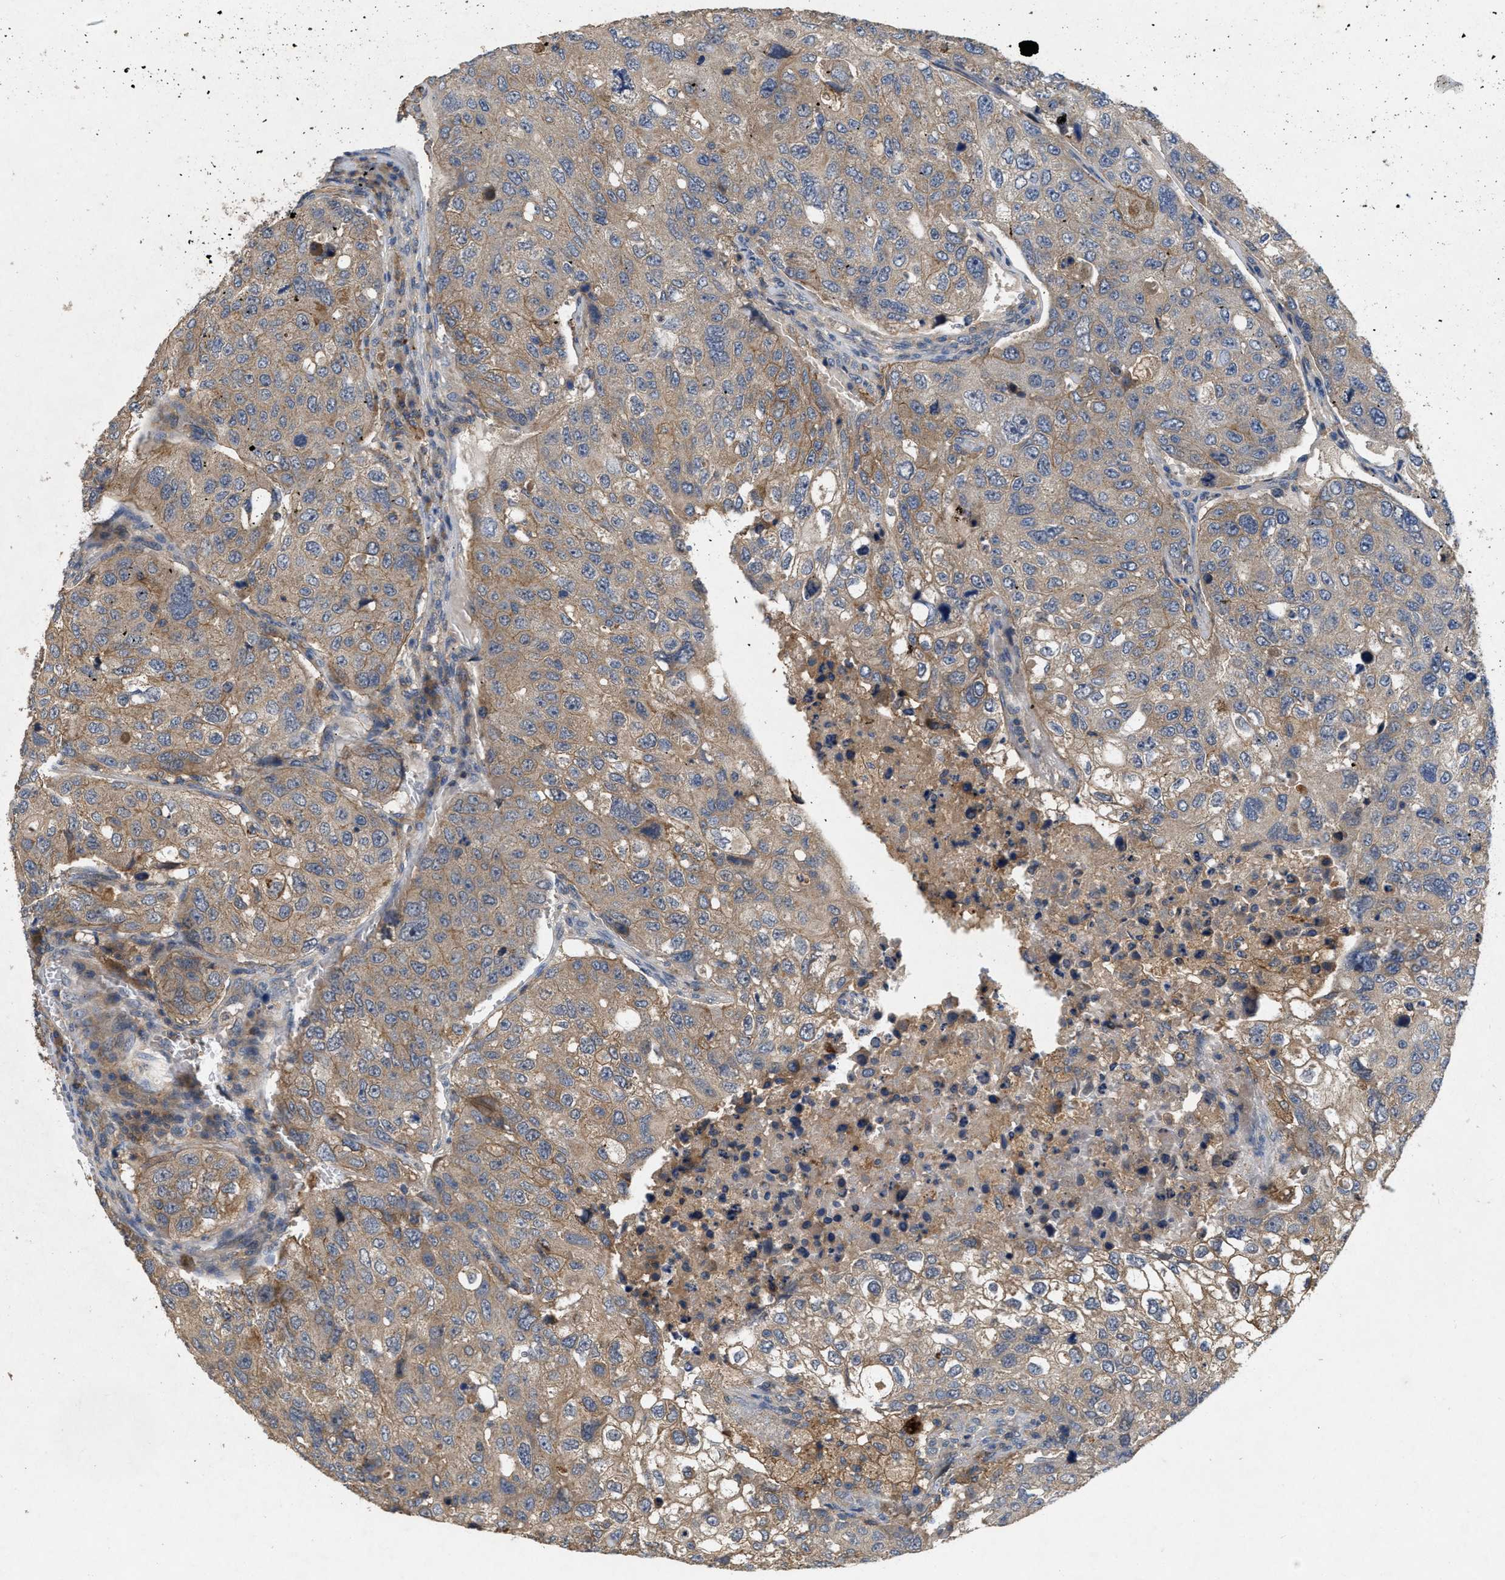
{"staining": {"intensity": "moderate", "quantity": ">75%", "location": "cytoplasmic/membranous"}, "tissue": "urothelial cancer", "cell_type": "Tumor cells", "image_type": "cancer", "snomed": [{"axis": "morphology", "description": "Urothelial carcinoma, High grade"}, {"axis": "topography", "description": "Lymph node"}, {"axis": "topography", "description": "Urinary bladder"}], "caption": "Protein analysis of high-grade urothelial carcinoma tissue exhibits moderate cytoplasmic/membranous positivity in about >75% of tumor cells.", "gene": "LPAR2", "patient": {"sex": "male", "age": 51}}